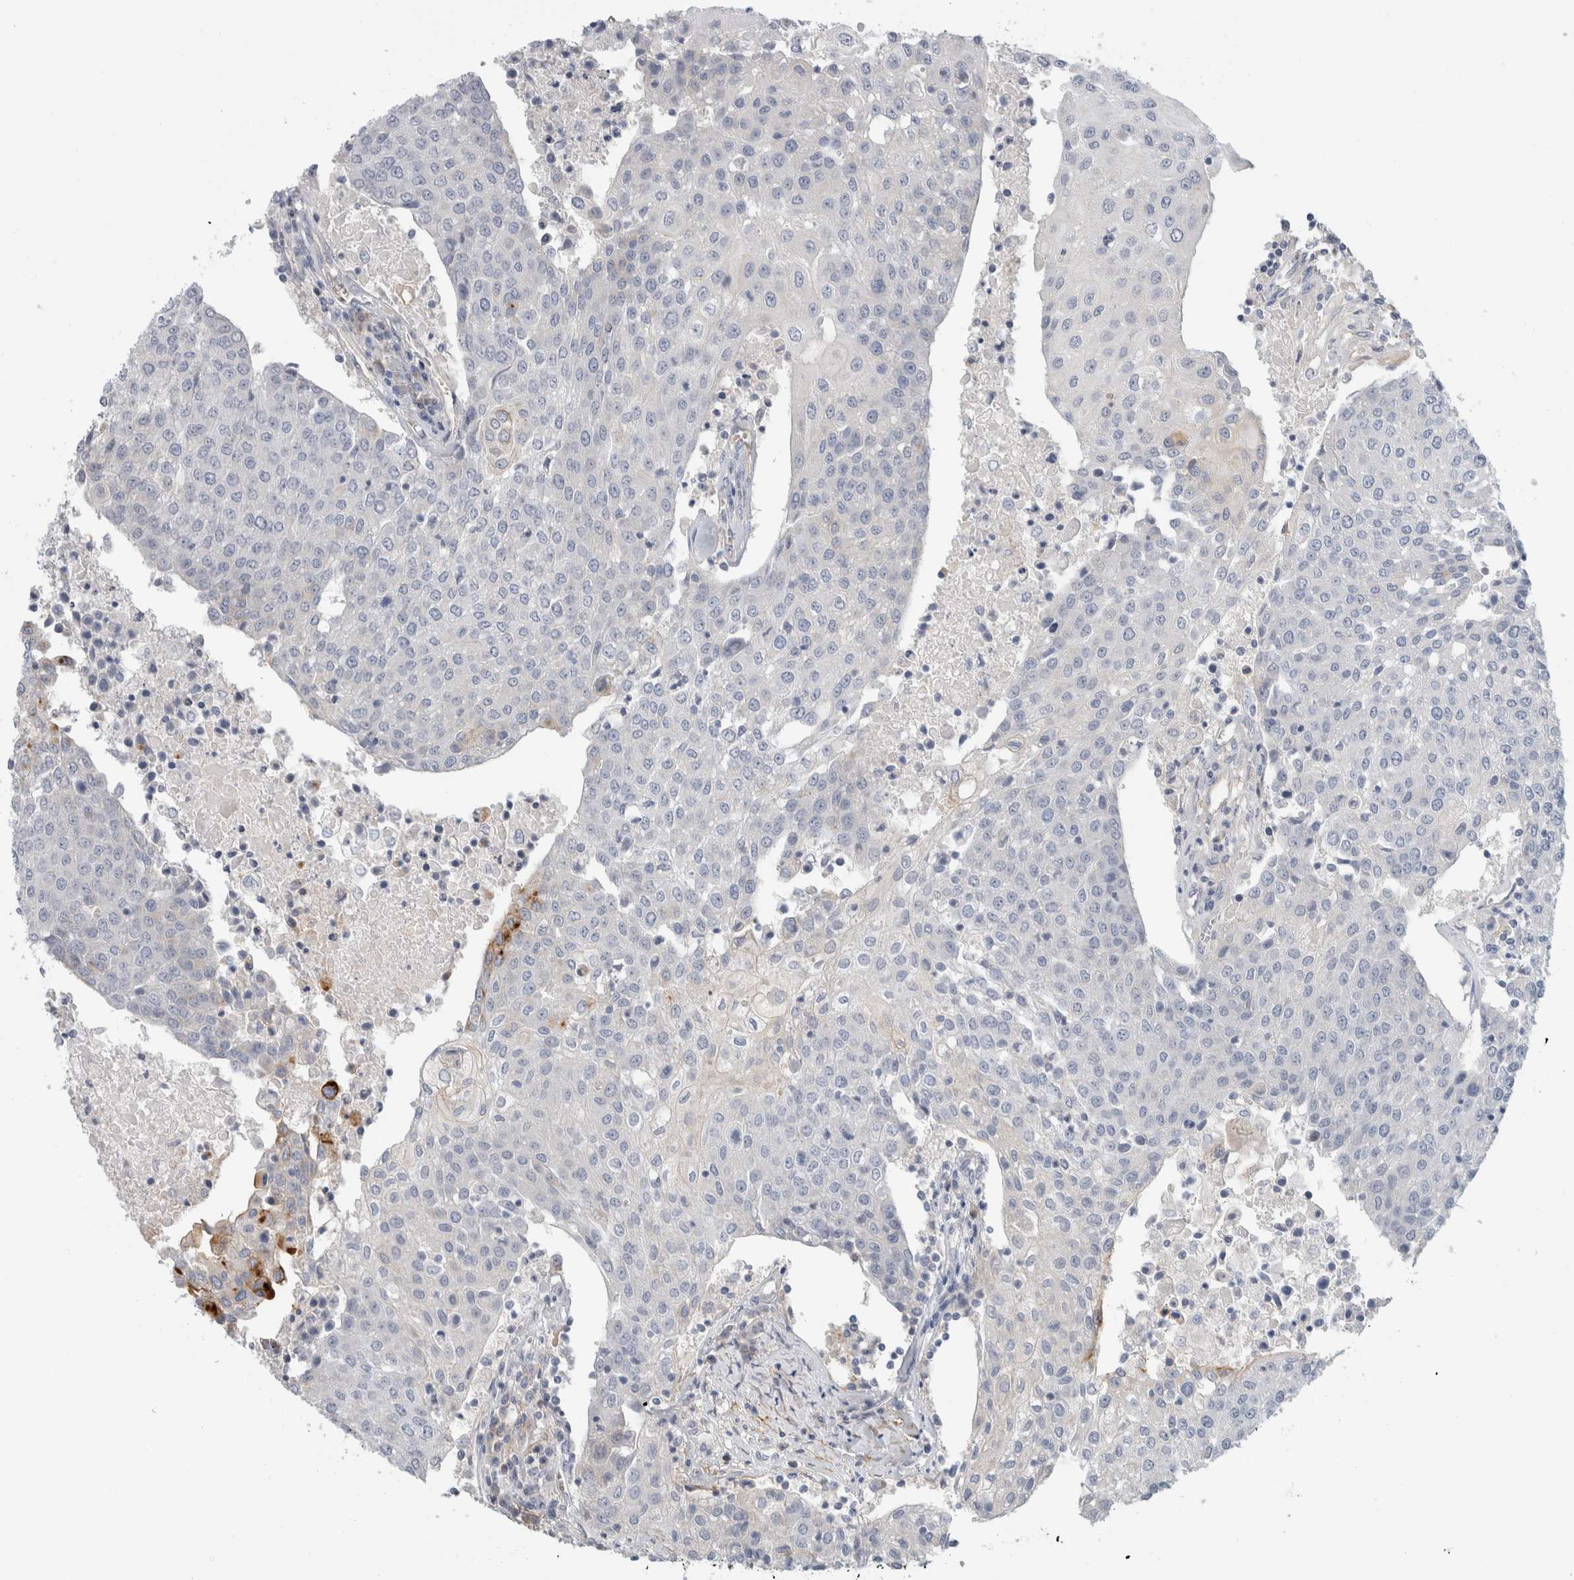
{"staining": {"intensity": "negative", "quantity": "none", "location": "none"}, "tissue": "urothelial cancer", "cell_type": "Tumor cells", "image_type": "cancer", "snomed": [{"axis": "morphology", "description": "Urothelial carcinoma, High grade"}, {"axis": "topography", "description": "Urinary bladder"}], "caption": "Tumor cells show no significant protein expression in urothelial carcinoma (high-grade).", "gene": "CD55", "patient": {"sex": "female", "age": 85}}